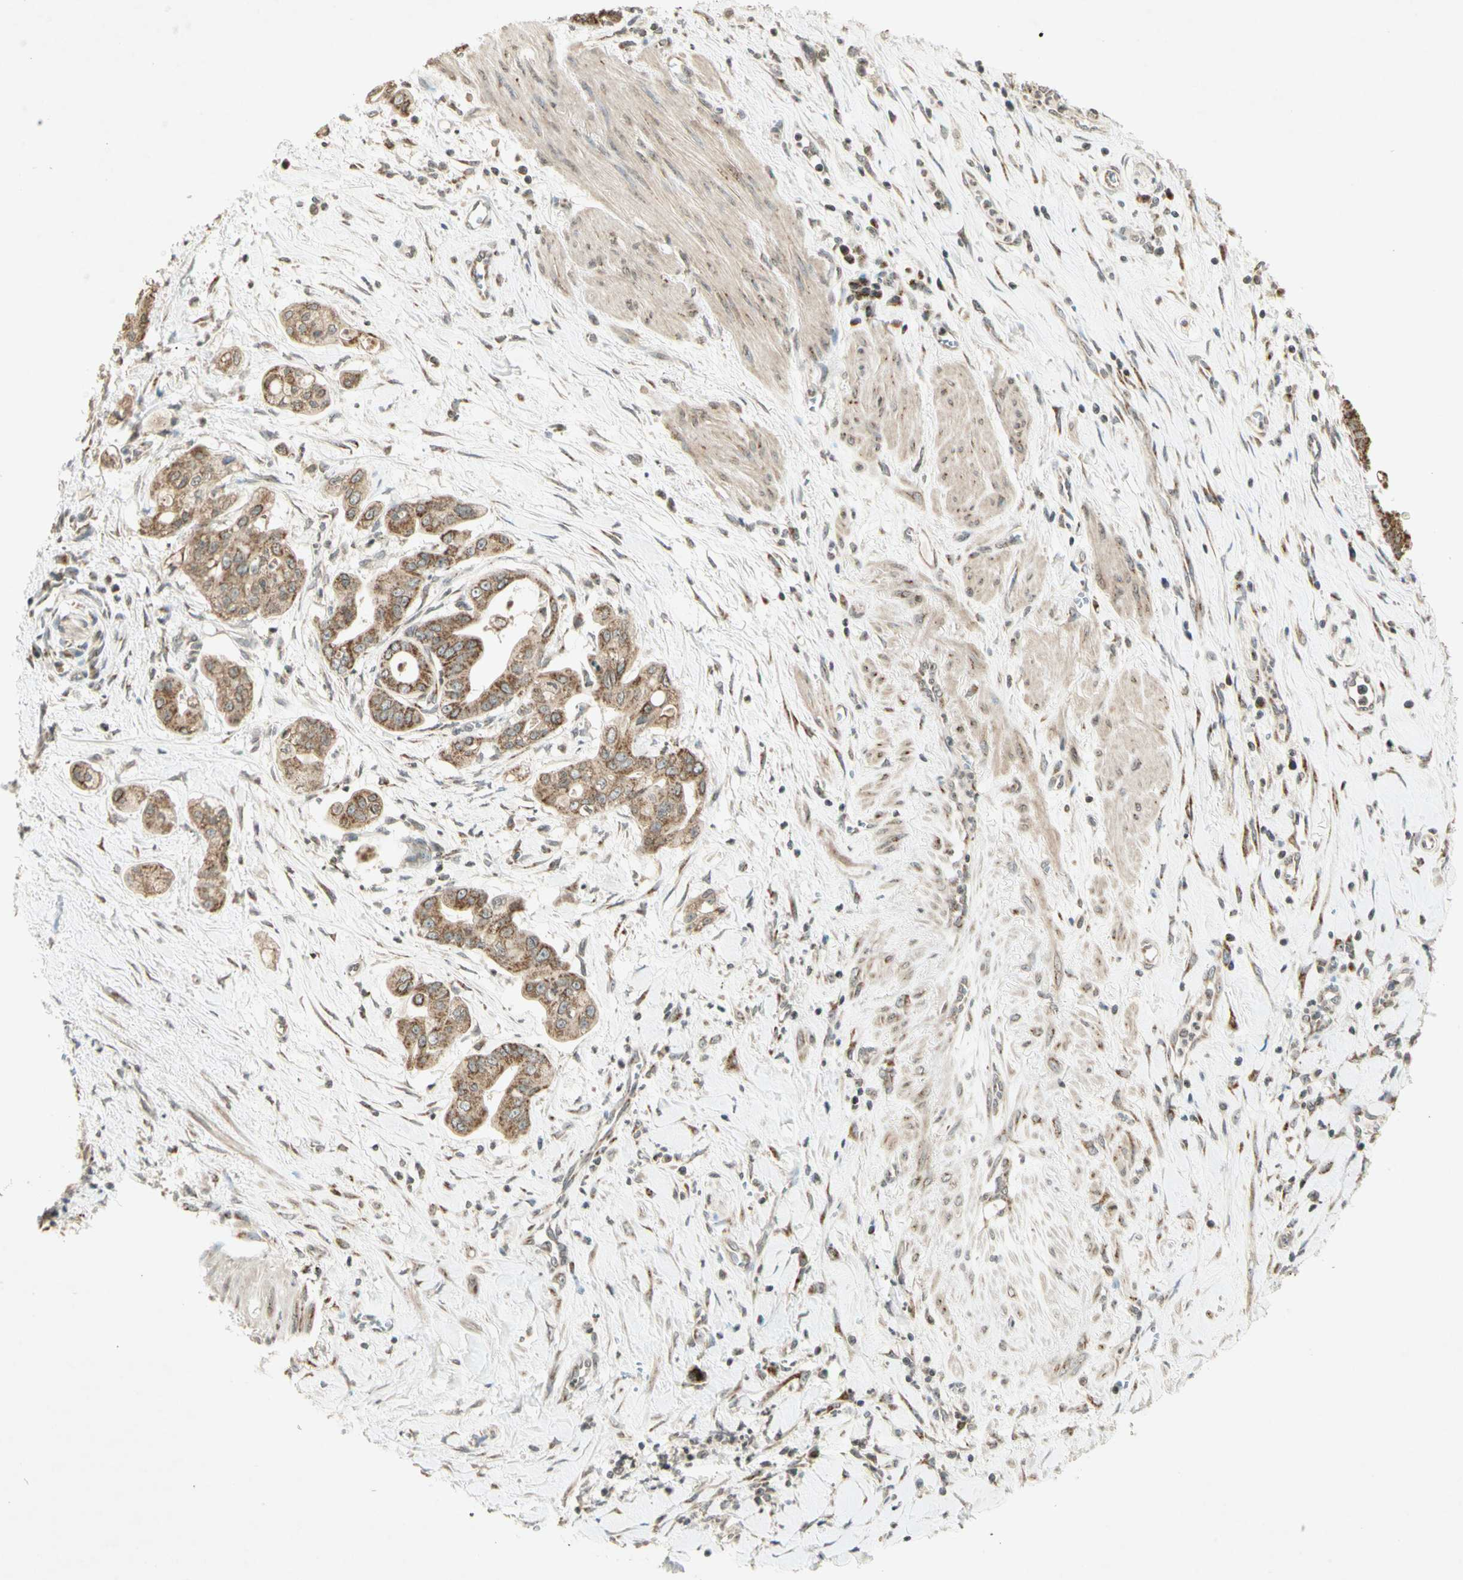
{"staining": {"intensity": "moderate", "quantity": ">75%", "location": "cytoplasmic/membranous"}, "tissue": "pancreatic cancer", "cell_type": "Tumor cells", "image_type": "cancer", "snomed": [{"axis": "morphology", "description": "Adenocarcinoma, NOS"}, {"axis": "topography", "description": "Pancreas"}], "caption": "The photomicrograph displays immunohistochemical staining of pancreatic cancer (adenocarcinoma). There is moderate cytoplasmic/membranous expression is seen in approximately >75% of tumor cells.", "gene": "CCNI", "patient": {"sex": "female", "age": 75}}